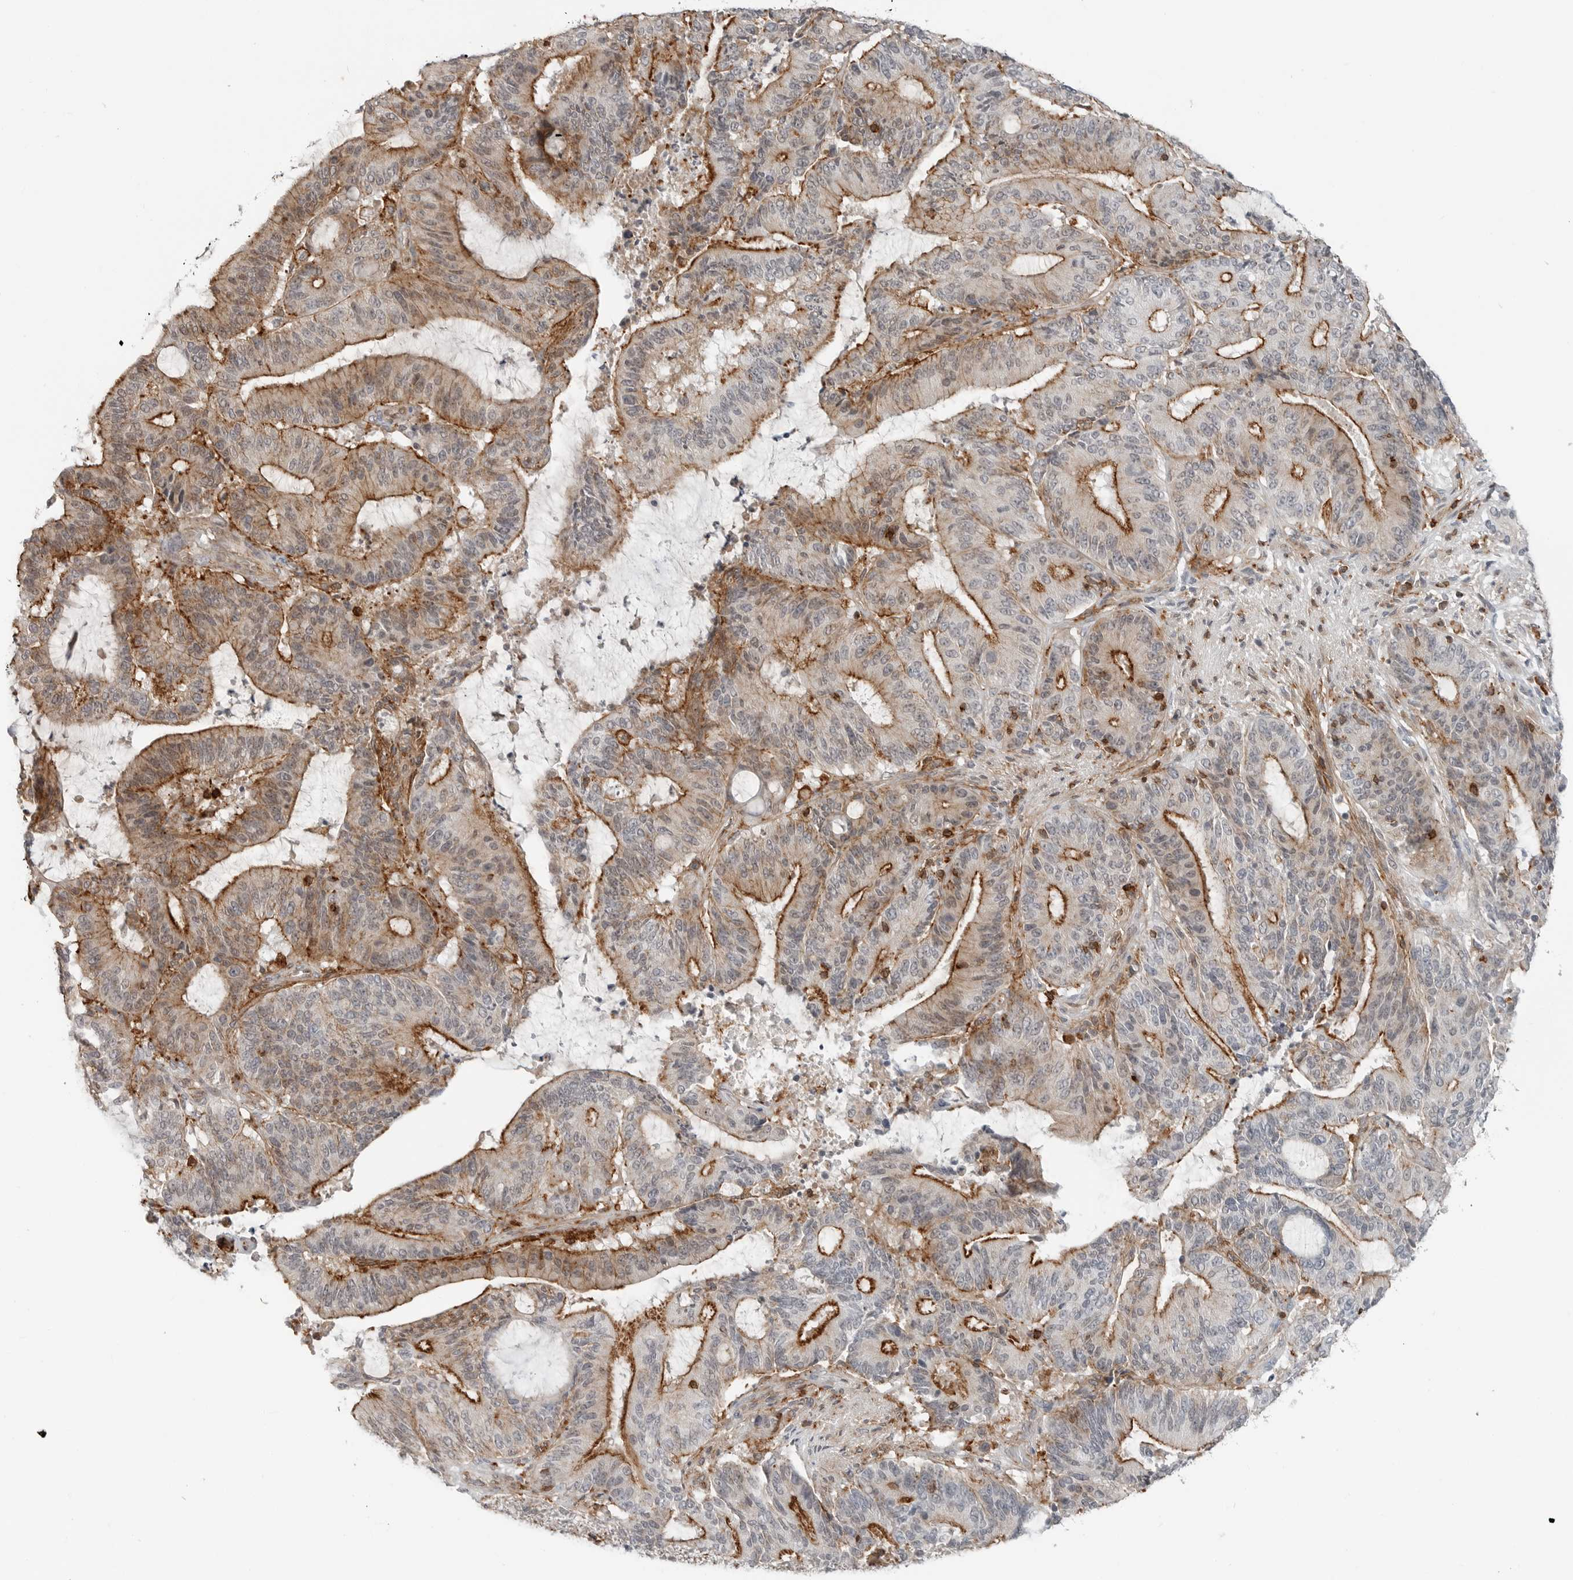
{"staining": {"intensity": "strong", "quantity": "25%-75%", "location": "cytoplasmic/membranous"}, "tissue": "liver cancer", "cell_type": "Tumor cells", "image_type": "cancer", "snomed": [{"axis": "morphology", "description": "Normal tissue, NOS"}, {"axis": "morphology", "description": "Cholangiocarcinoma"}, {"axis": "topography", "description": "Liver"}, {"axis": "topography", "description": "Peripheral nerve tissue"}], "caption": "High-magnification brightfield microscopy of cholangiocarcinoma (liver) stained with DAB (3,3'-diaminobenzidine) (brown) and counterstained with hematoxylin (blue). tumor cells exhibit strong cytoplasmic/membranous expression is present in approximately25%-75% of cells.", "gene": "LEFTY2", "patient": {"sex": "female", "age": 73}}